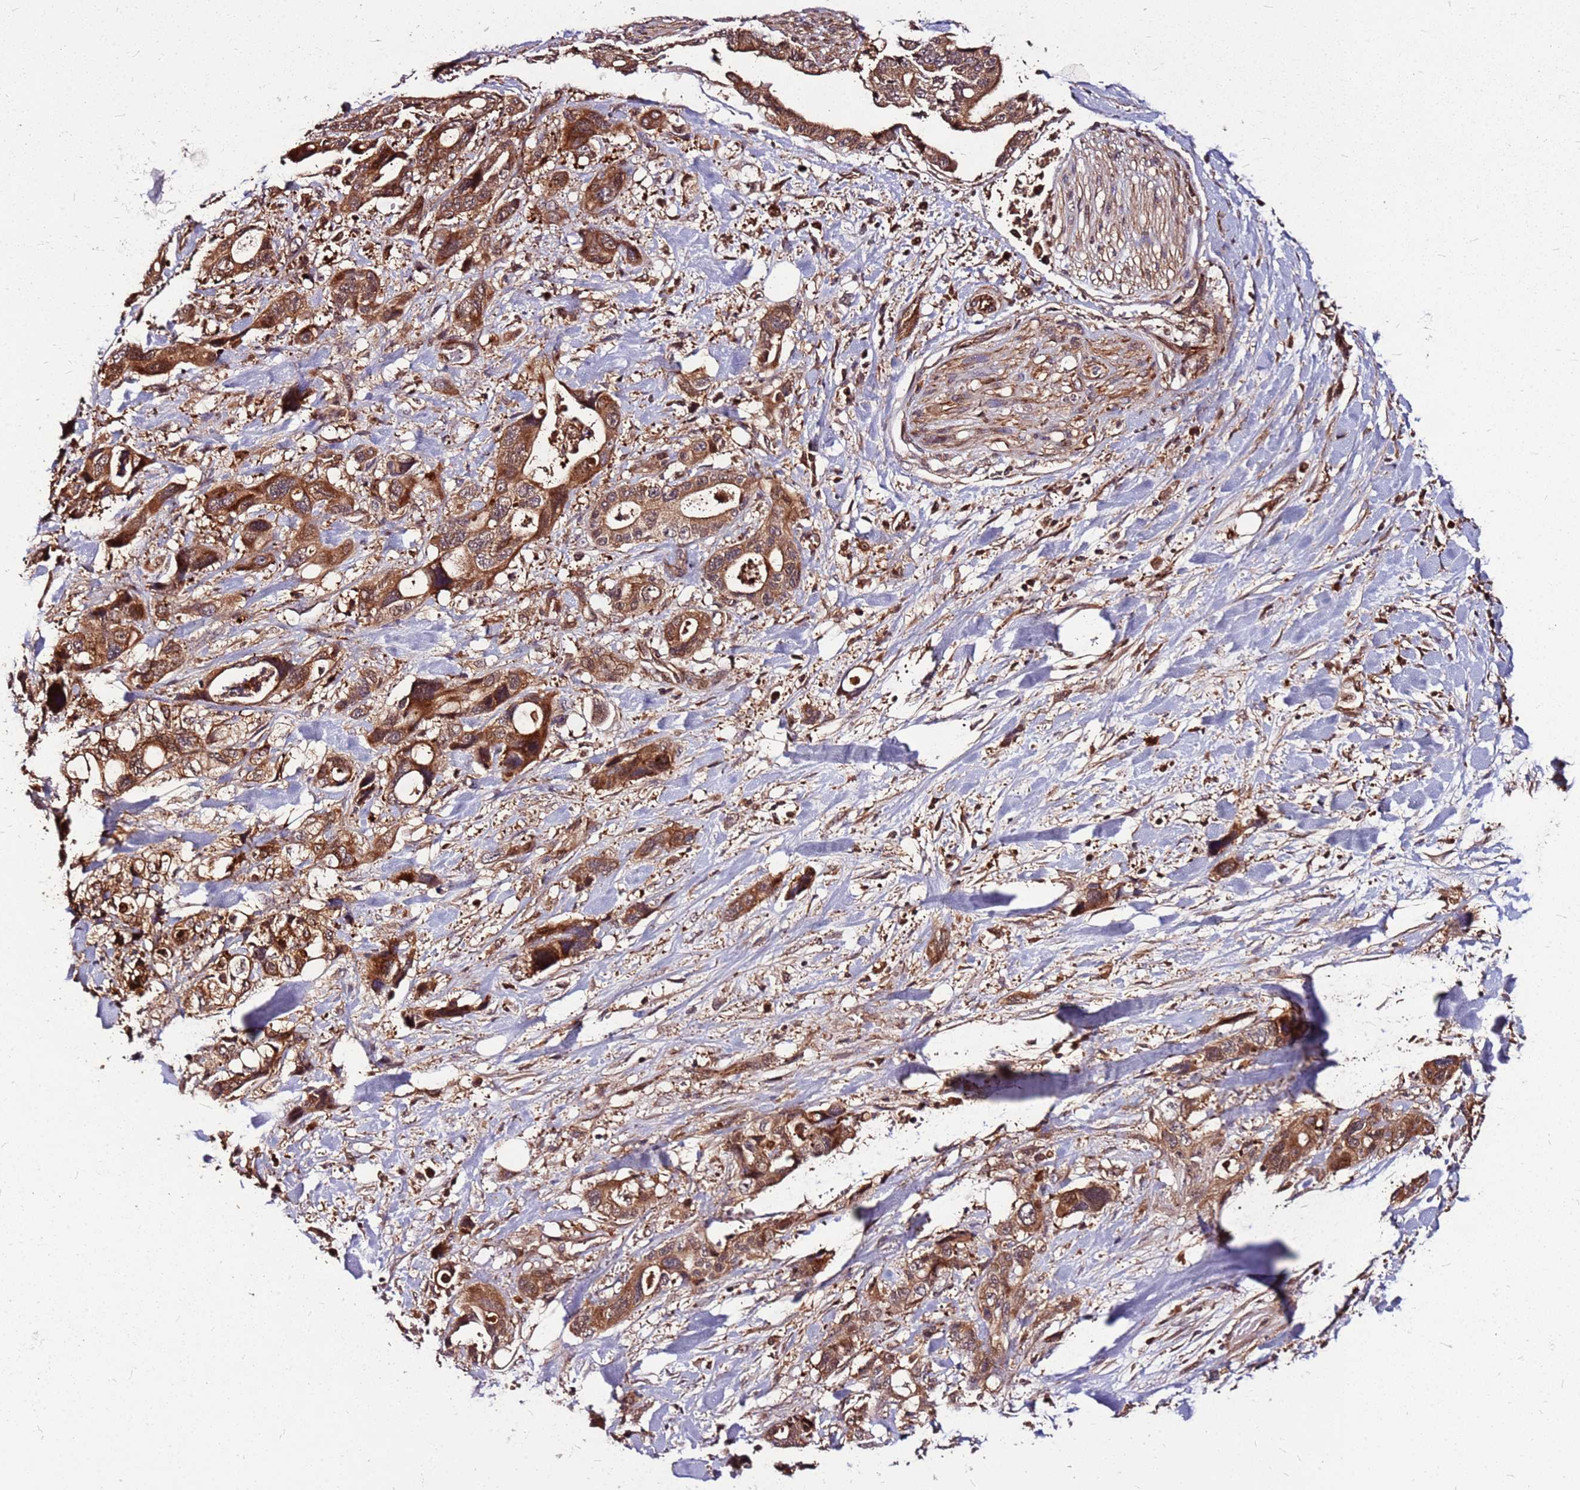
{"staining": {"intensity": "strong", "quantity": ">75%", "location": "cytoplasmic/membranous"}, "tissue": "pancreatic cancer", "cell_type": "Tumor cells", "image_type": "cancer", "snomed": [{"axis": "morphology", "description": "Adenocarcinoma, NOS"}, {"axis": "topography", "description": "Pancreas"}], "caption": "Protein expression analysis of pancreatic adenocarcinoma displays strong cytoplasmic/membranous staining in about >75% of tumor cells.", "gene": "LYPLAL1", "patient": {"sex": "male", "age": 46}}